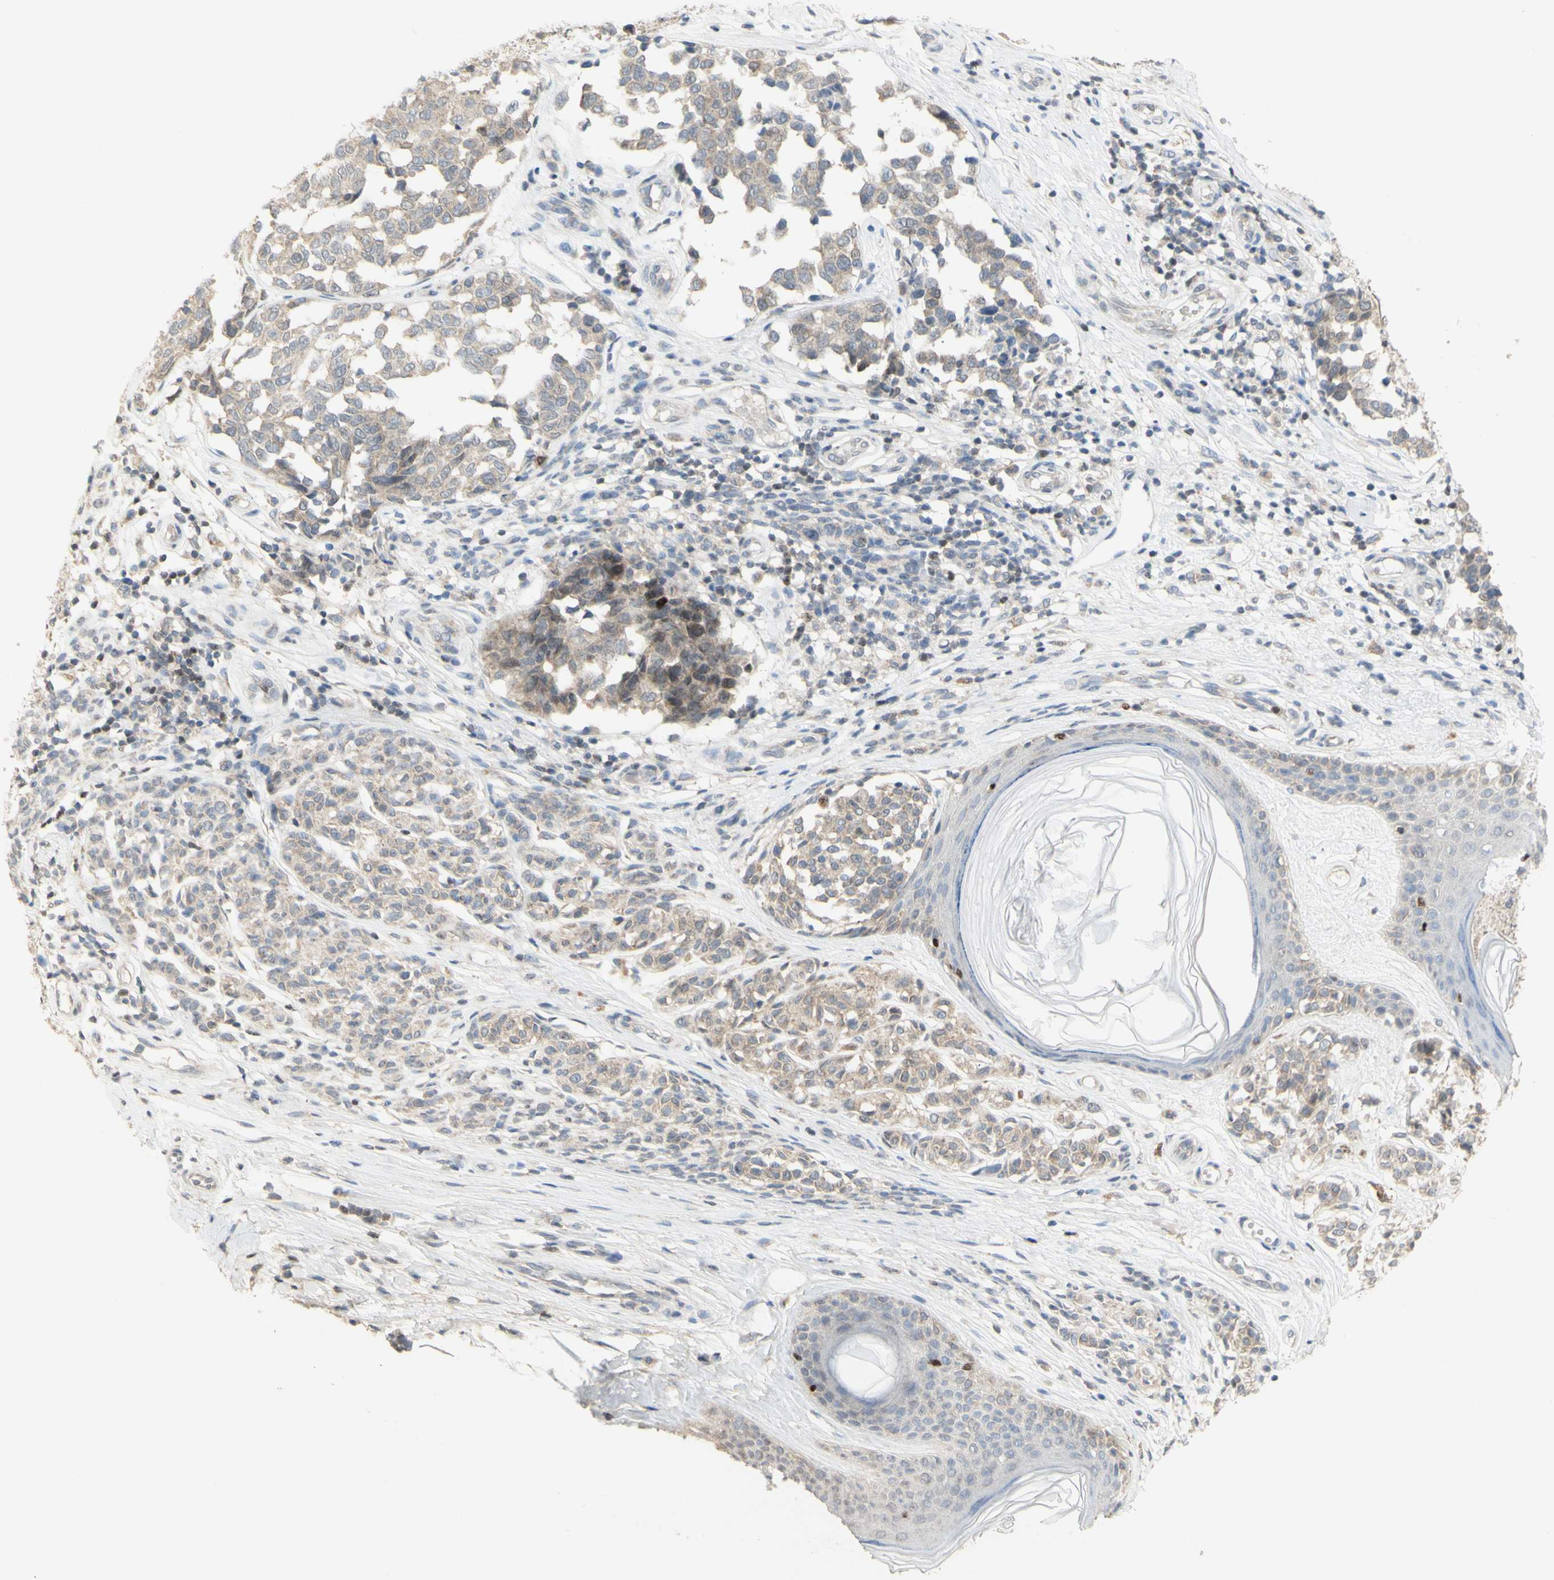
{"staining": {"intensity": "weak", "quantity": ">75%", "location": "cytoplasmic/membranous"}, "tissue": "melanoma", "cell_type": "Tumor cells", "image_type": "cancer", "snomed": [{"axis": "morphology", "description": "Malignant melanoma, NOS"}, {"axis": "topography", "description": "Skin"}], "caption": "Malignant melanoma stained for a protein shows weak cytoplasmic/membranous positivity in tumor cells.", "gene": "NLRP1", "patient": {"sex": "female", "age": 64}}